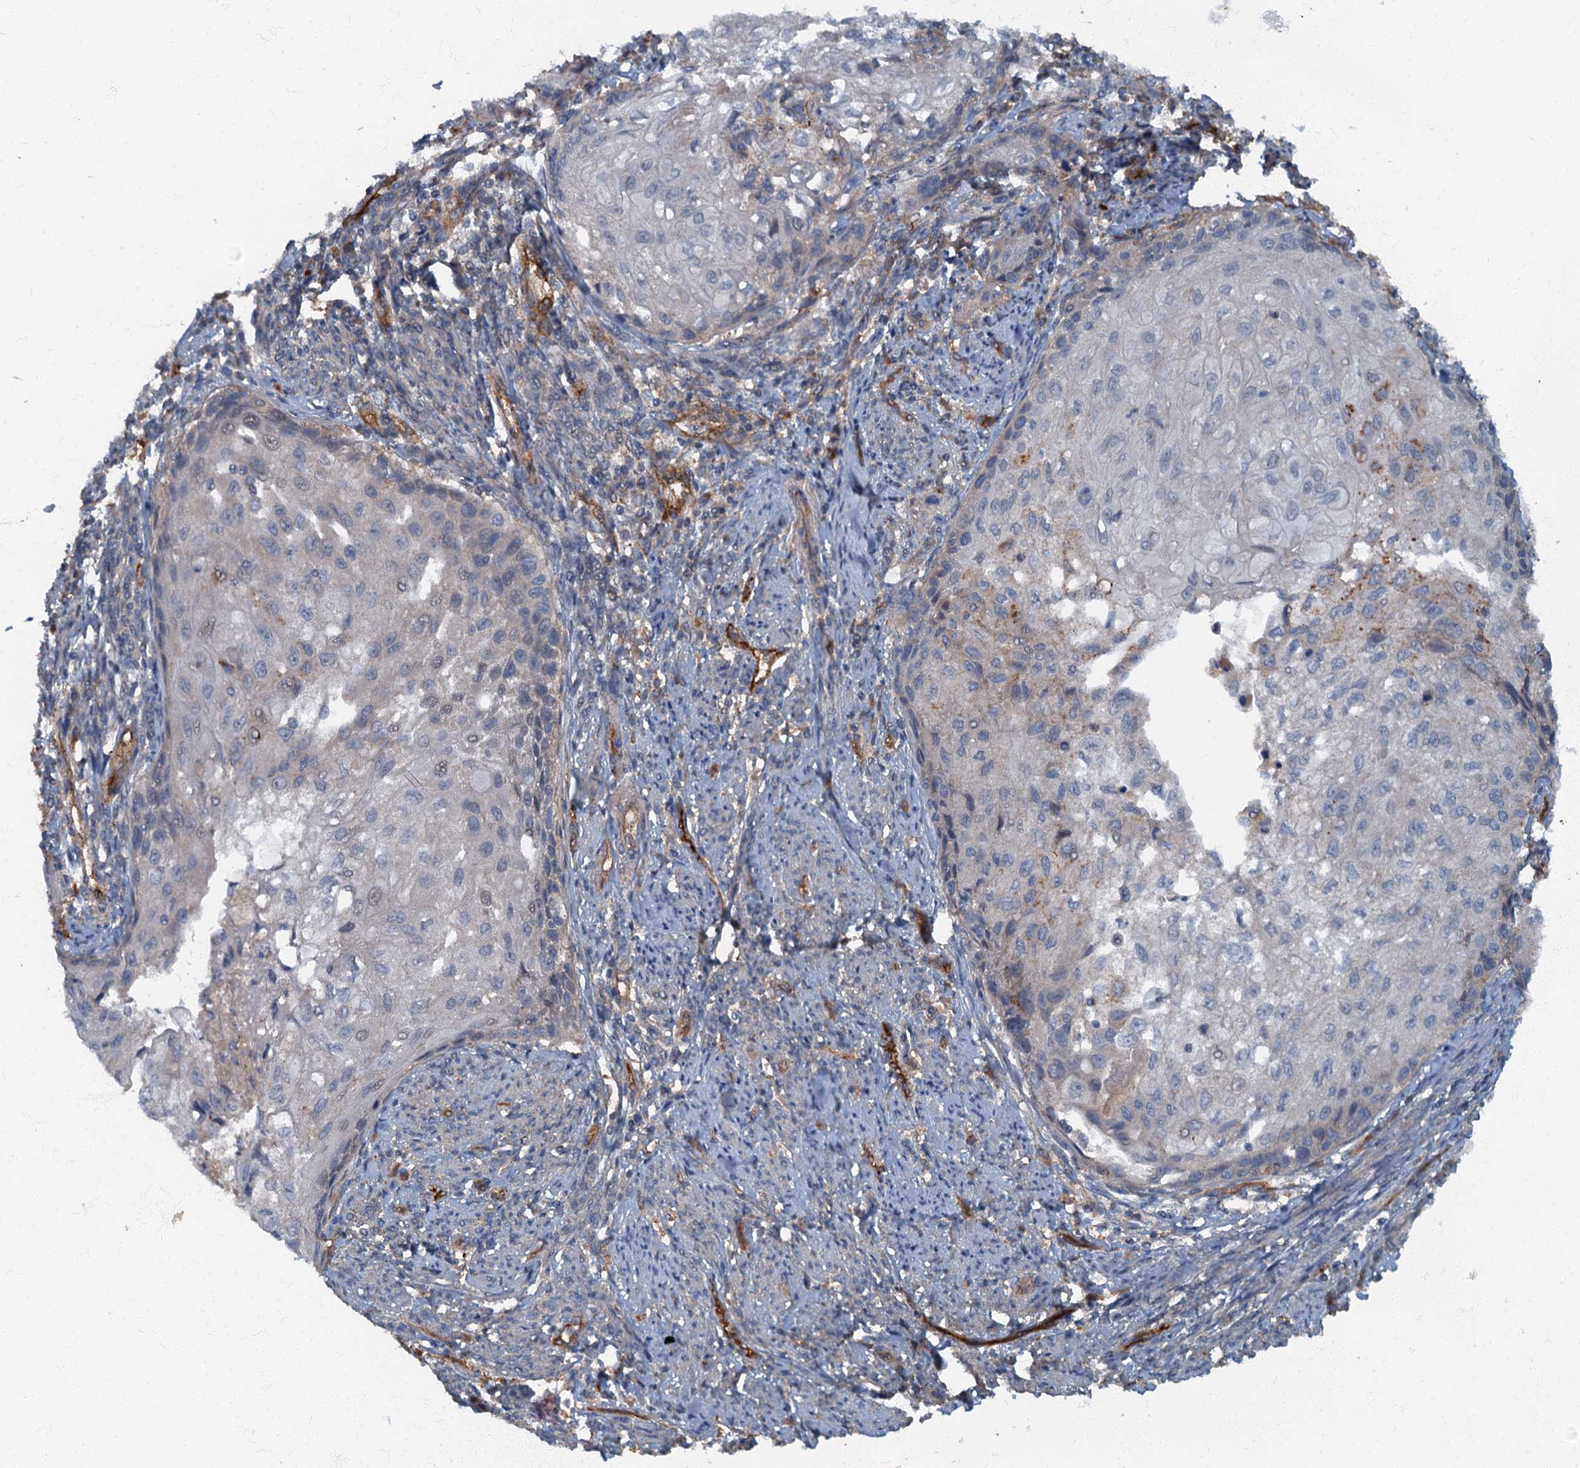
{"staining": {"intensity": "negative", "quantity": "none", "location": "none"}, "tissue": "cervical cancer", "cell_type": "Tumor cells", "image_type": "cancer", "snomed": [{"axis": "morphology", "description": "Squamous cell carcinoma, NOS"}, {"axis": "topography", "description": "Cervix"}], "caption": "This is an immunohistochemistry (IHC) histopathology image of human cervical cancer (squamous cell carcinoma). There is no expression in tumor cells.", "gene": "ARL11", "patient": {"sex": "female", "age": 67}}